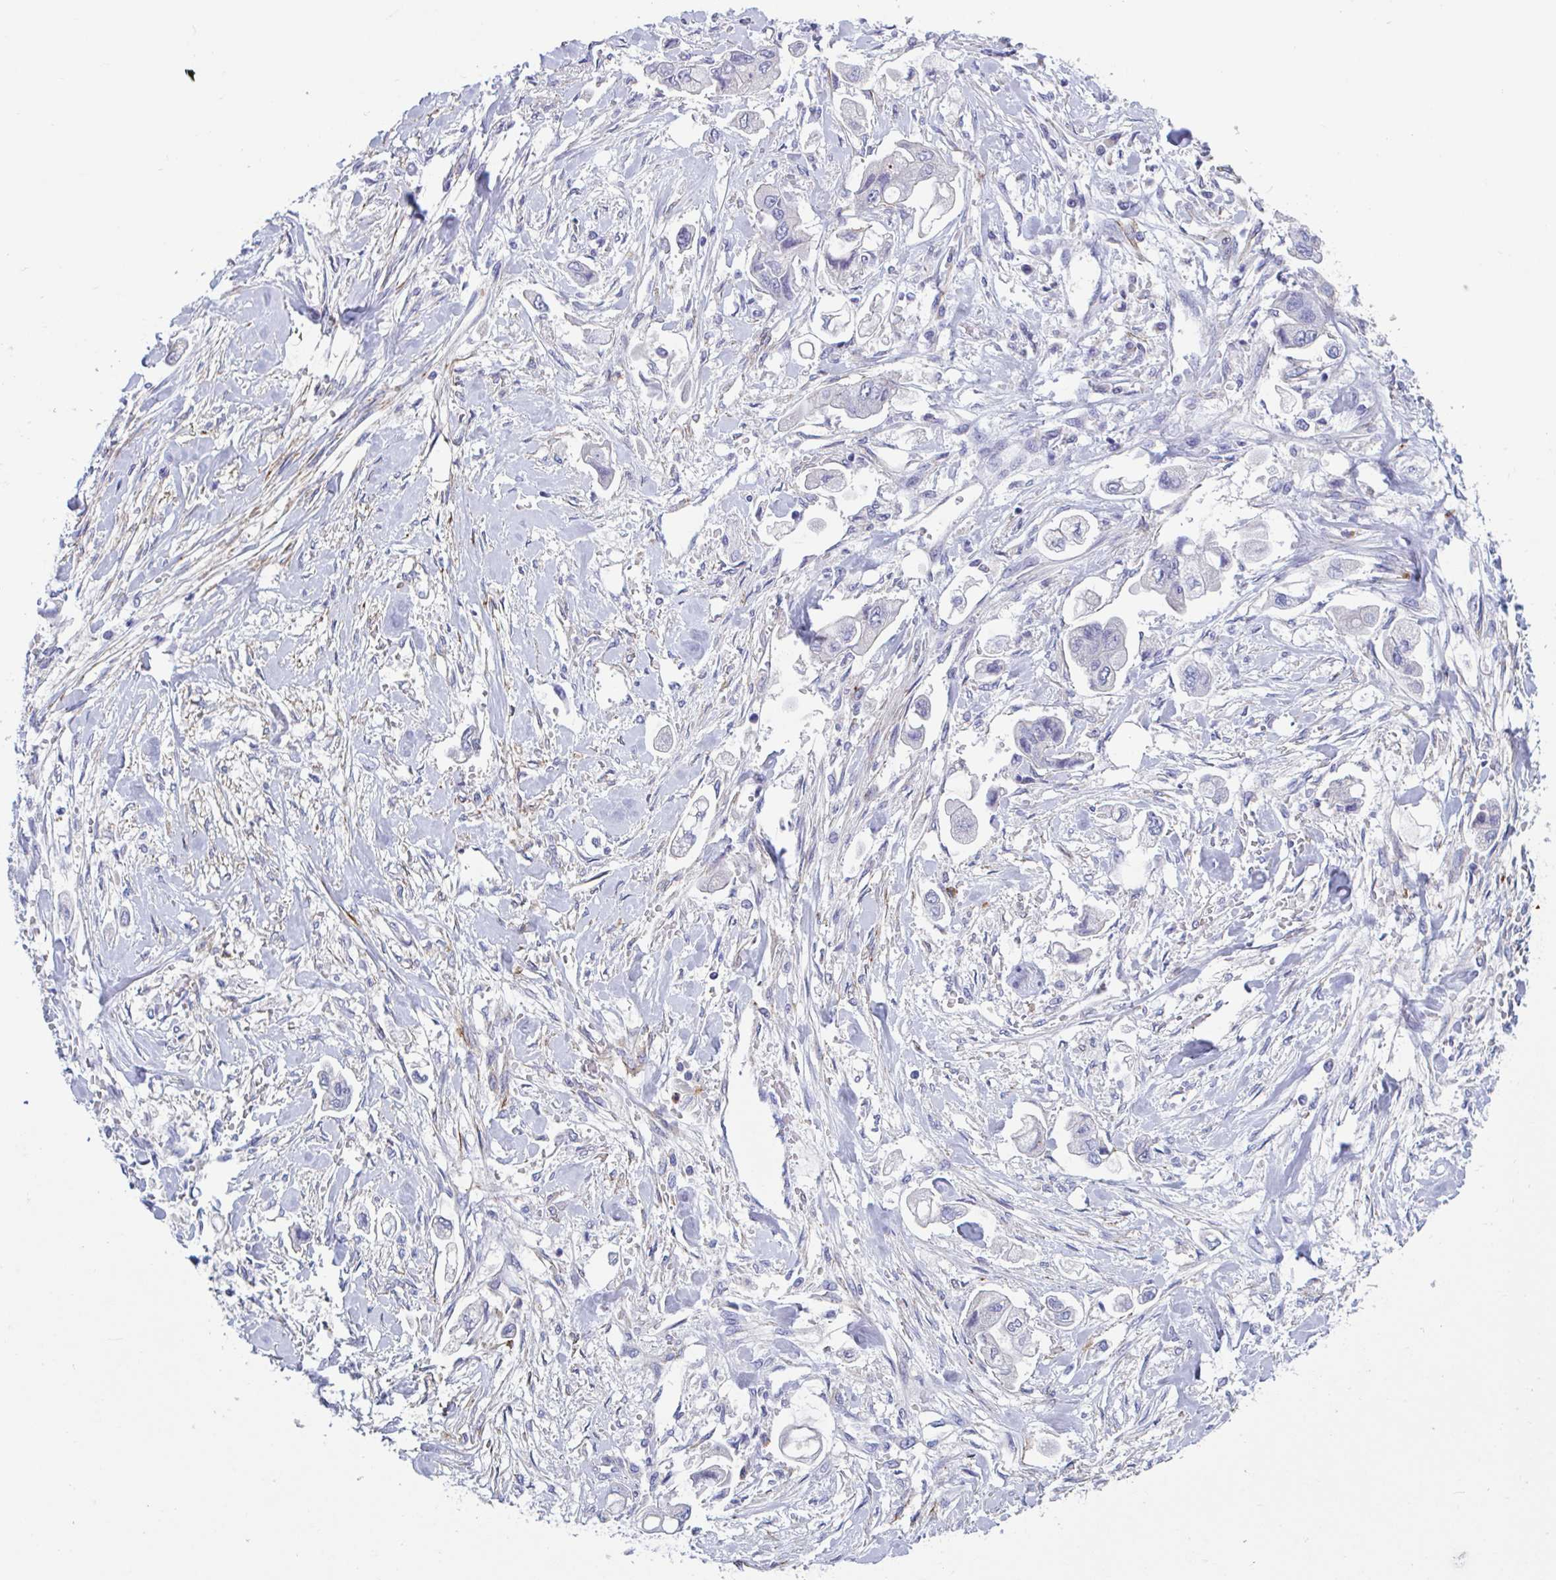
{"staining": {"intensity": "negative", "quantity": "none", "location": "none"}, "tissue": "stomach cancer", "cell_type": "Tumor cells", "image_type": "cancer", "snomed": [{"axis": "morphology", "description": "Adenocarcinoma, NOS"}, {"axis": "topography", "description": "Stomach"}], "caption": "DAB immunohistochemical staining of stomach cancer displays no significant positivity in tumor cells.", "gene": "ZNHIT2", "patient": {"sex": "male", "age": 62}}